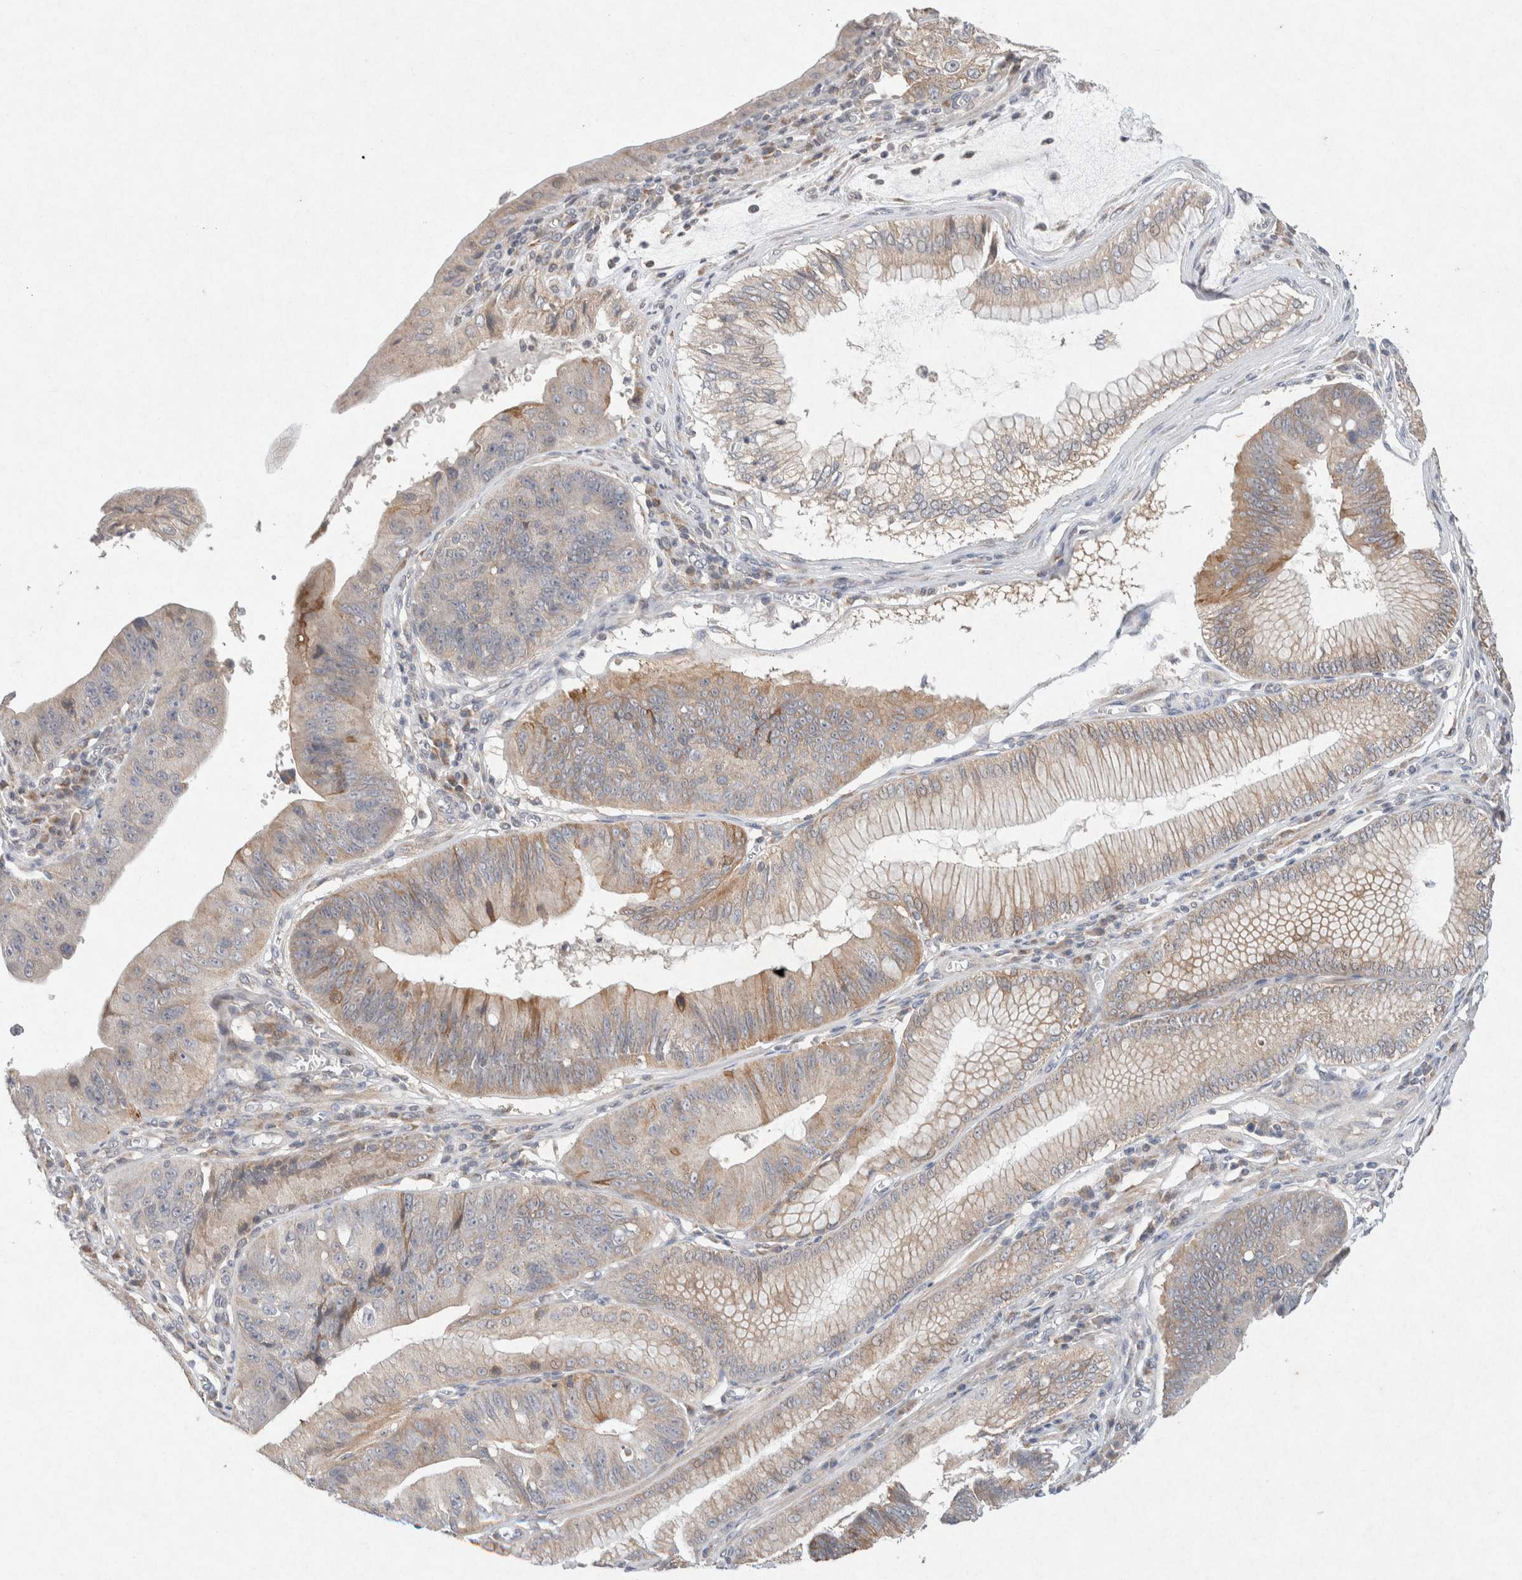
{"staining": {"intensity": "moderate", "quantity": ">75%", "location": "cytoplasmic/membranous"}, "tissue": "stomach cancer", "cell_type": "Tumor cells", "image_type": "cancer", "snomed": [{"axis": "morphology", "description": "Adenocarcinoma, NOS"}, {"axis": "topography", "description": "Stomach"}], "caption": "A histopathology image showing moderate cytoplasmic/membranous expression in approximately >75% of tumor cells in stomach cancer (adenocarcinoma), as visualized by brown immunohistochemical staining.", "gene": "CMTM4", "patient": {"sex": "male", "age": 59}}